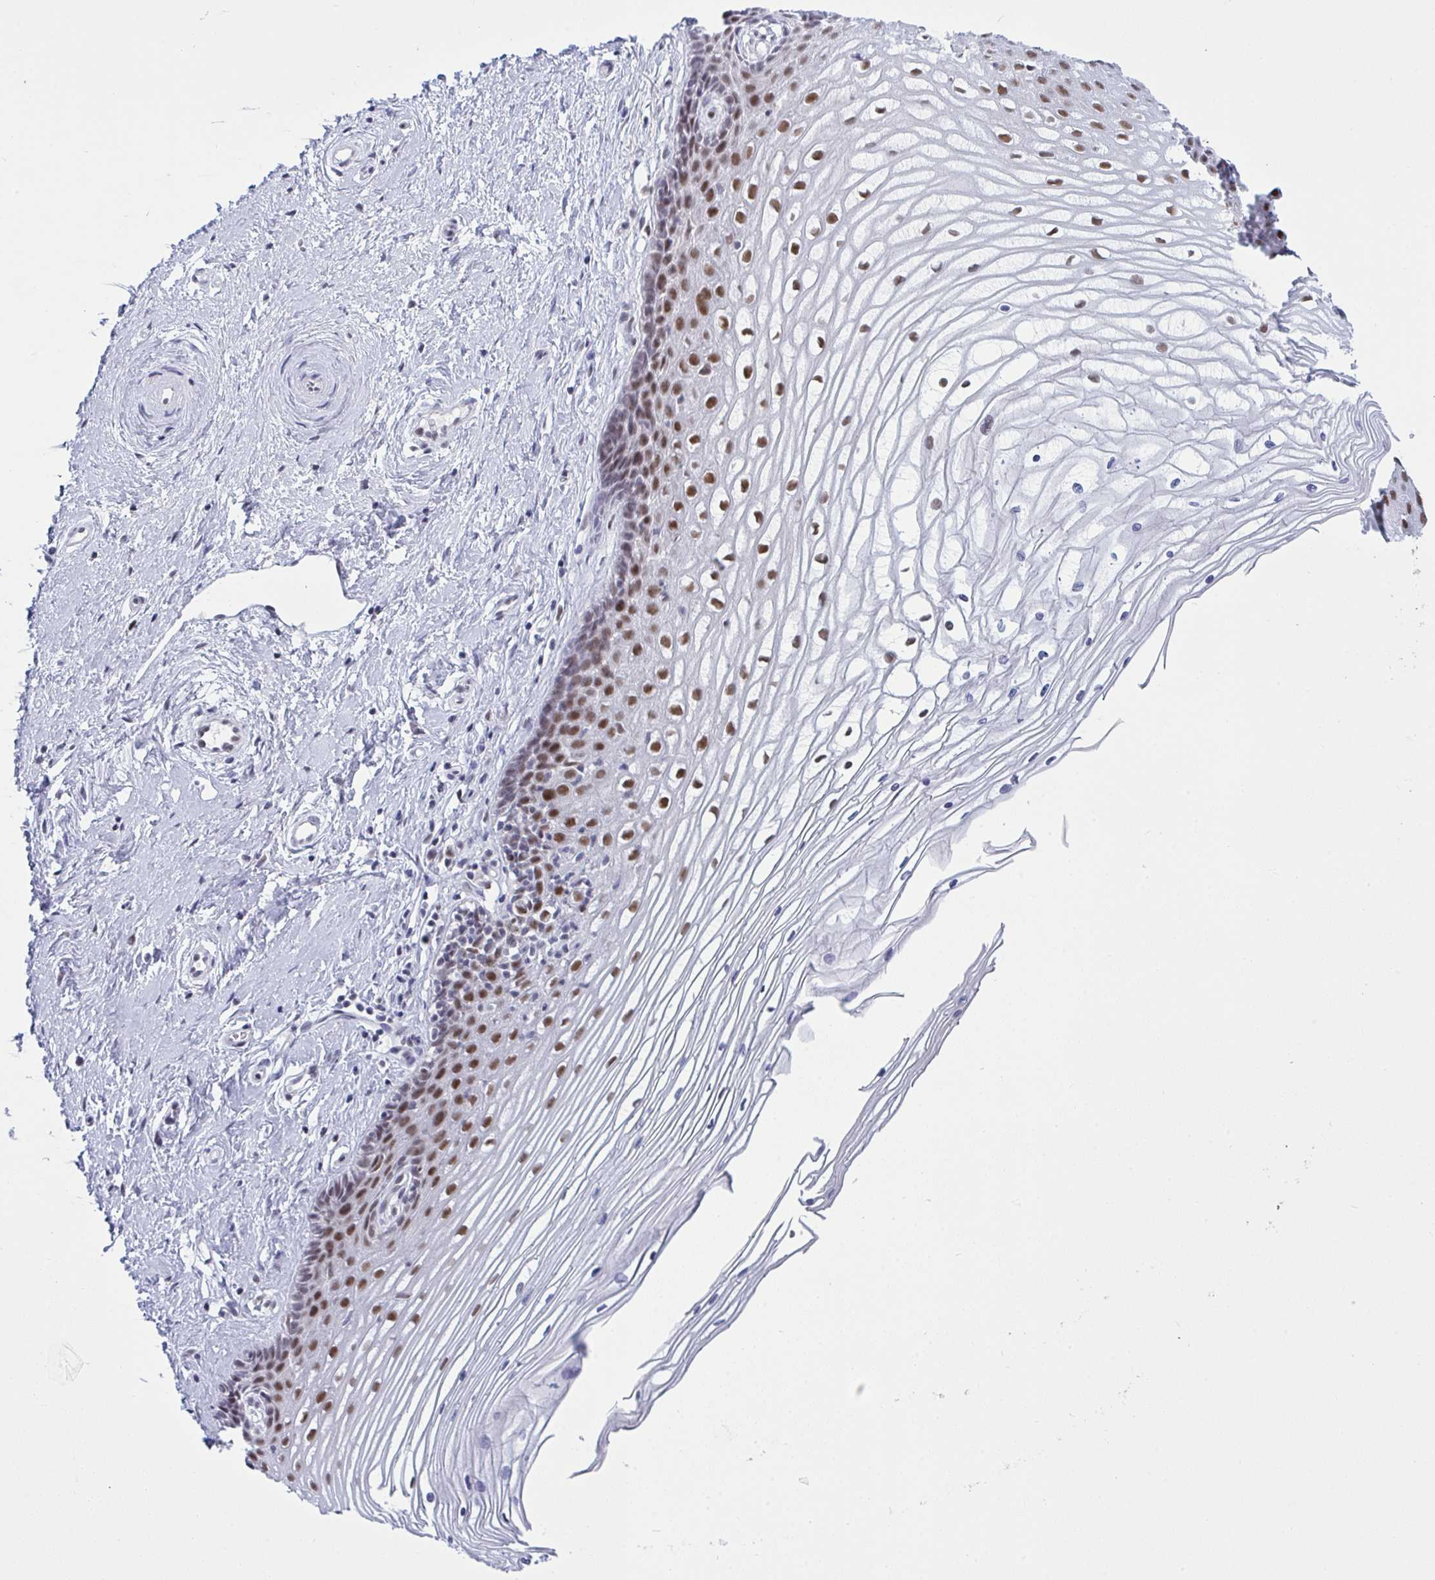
{"staining": {"intensity": "moderate", "quantity": ">75%", "location": "nuclear"}, "tissue": "cervix", "cell_type": "Glandular cells", "image_type": "normal", "snomed": [{"axis": "morphology", "description": "Normal tissue, NOS"}, {"axis": "topography", "description": "Cervix"}], "caption": "A brown stain shows moderate nuclear staining of a protein in glandular cells of unremarkable human cervix.", "gene": "PPP1R10", "patient": {"sex": "female", "age": 40}}